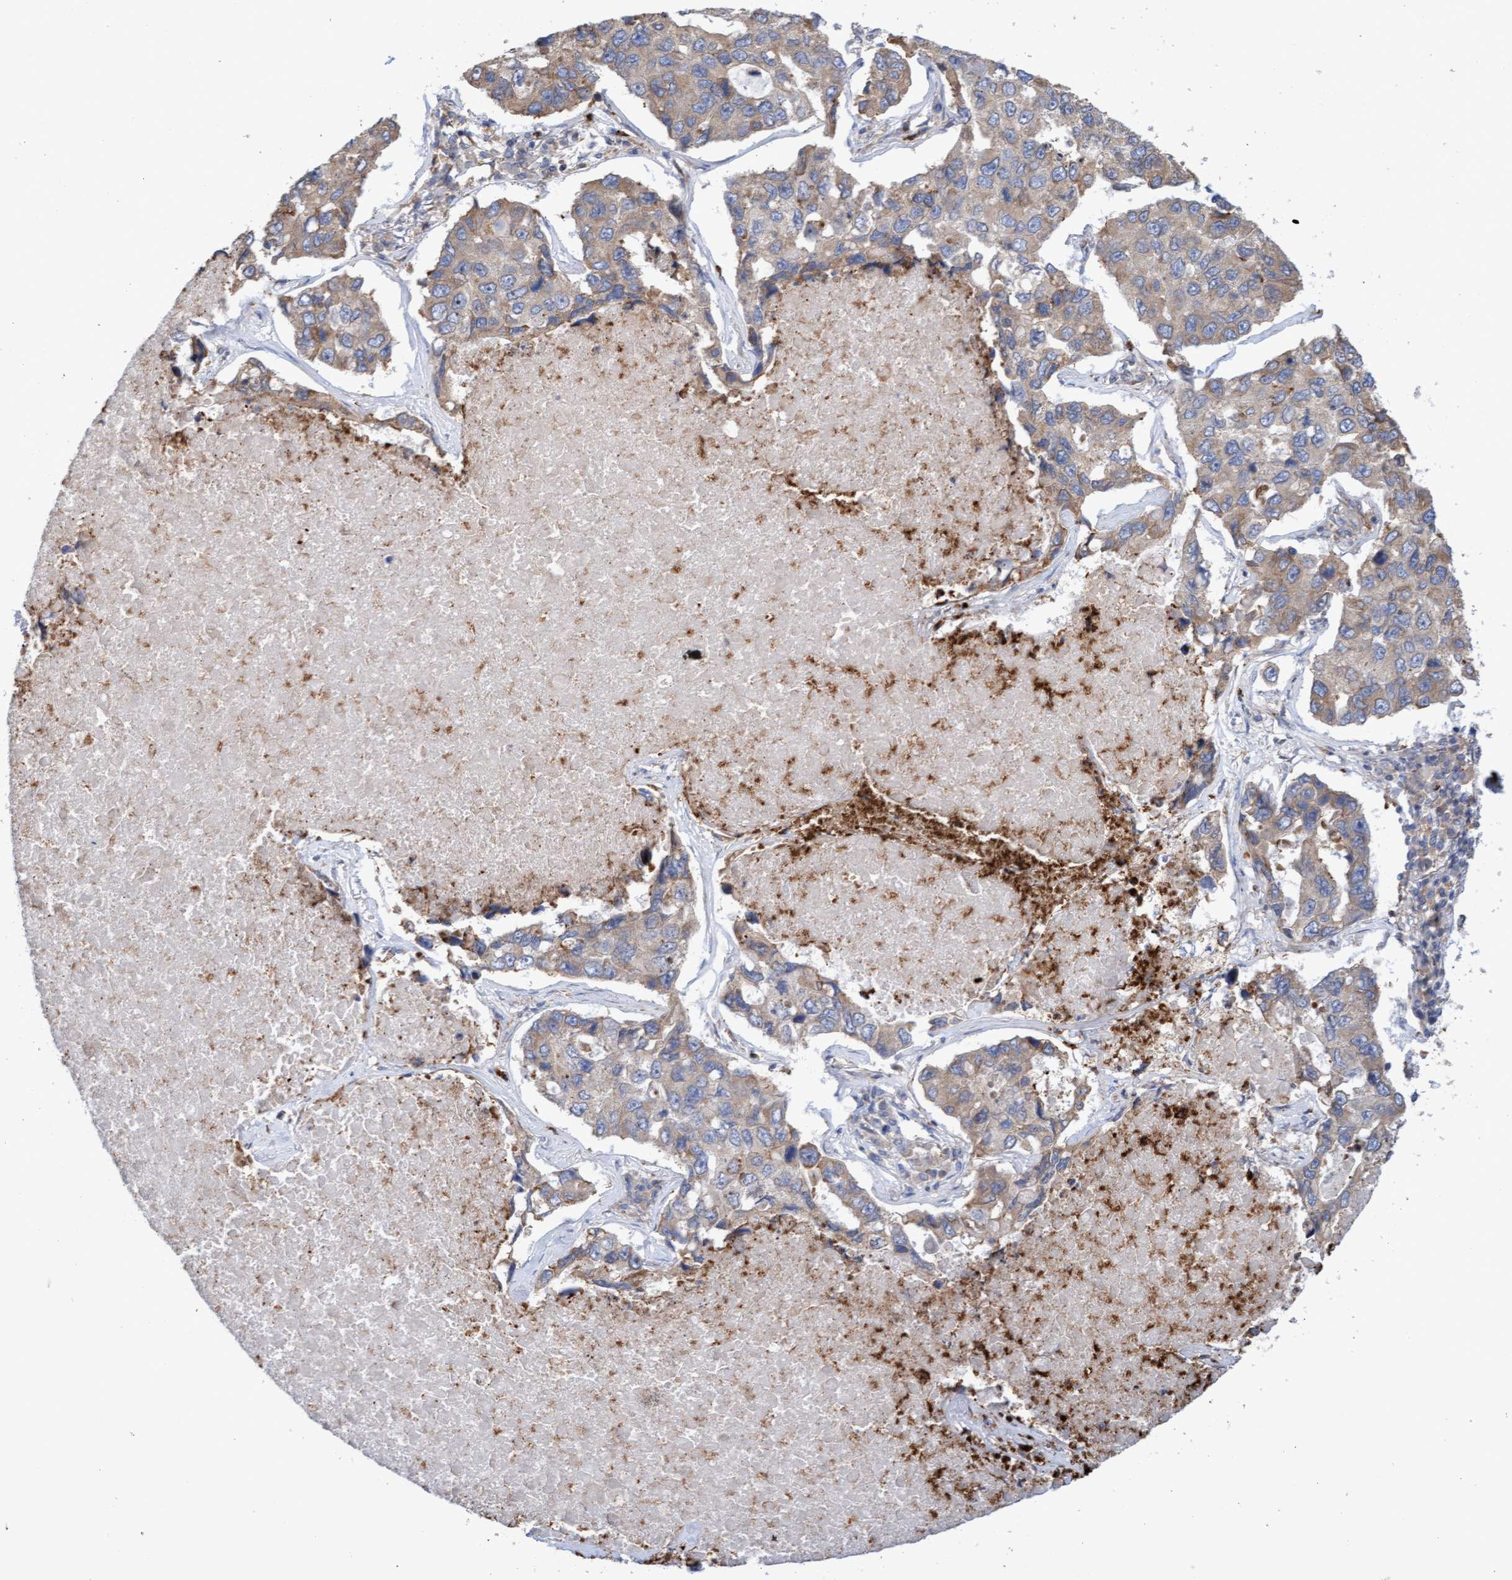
{"staining": {"intensity": "weak", "quantity": "<25%", "location": "cytoplasmic/membranous"}, "tissue": "lung cancer", "cell_type": "Tumor cells", "image_type": "cancer", "snomed": [{"axis": "morphology", "description": "Adenocarcinoma, NOS"}, {"axis": "topography", "description": "Lung"}], "caption": "An IHC photomicrograph of lung adenocarcinoma is shown. There is no staining in tumor cells of lung adenocarcinoma. (Stains: DAB immunohistochemistry (IHC) with hematoxylin counter stain, Microscopy: brightfield microscopy at high magnification).", "gene": "MMP8", "patient": {"sex": "male", "age": 64}}